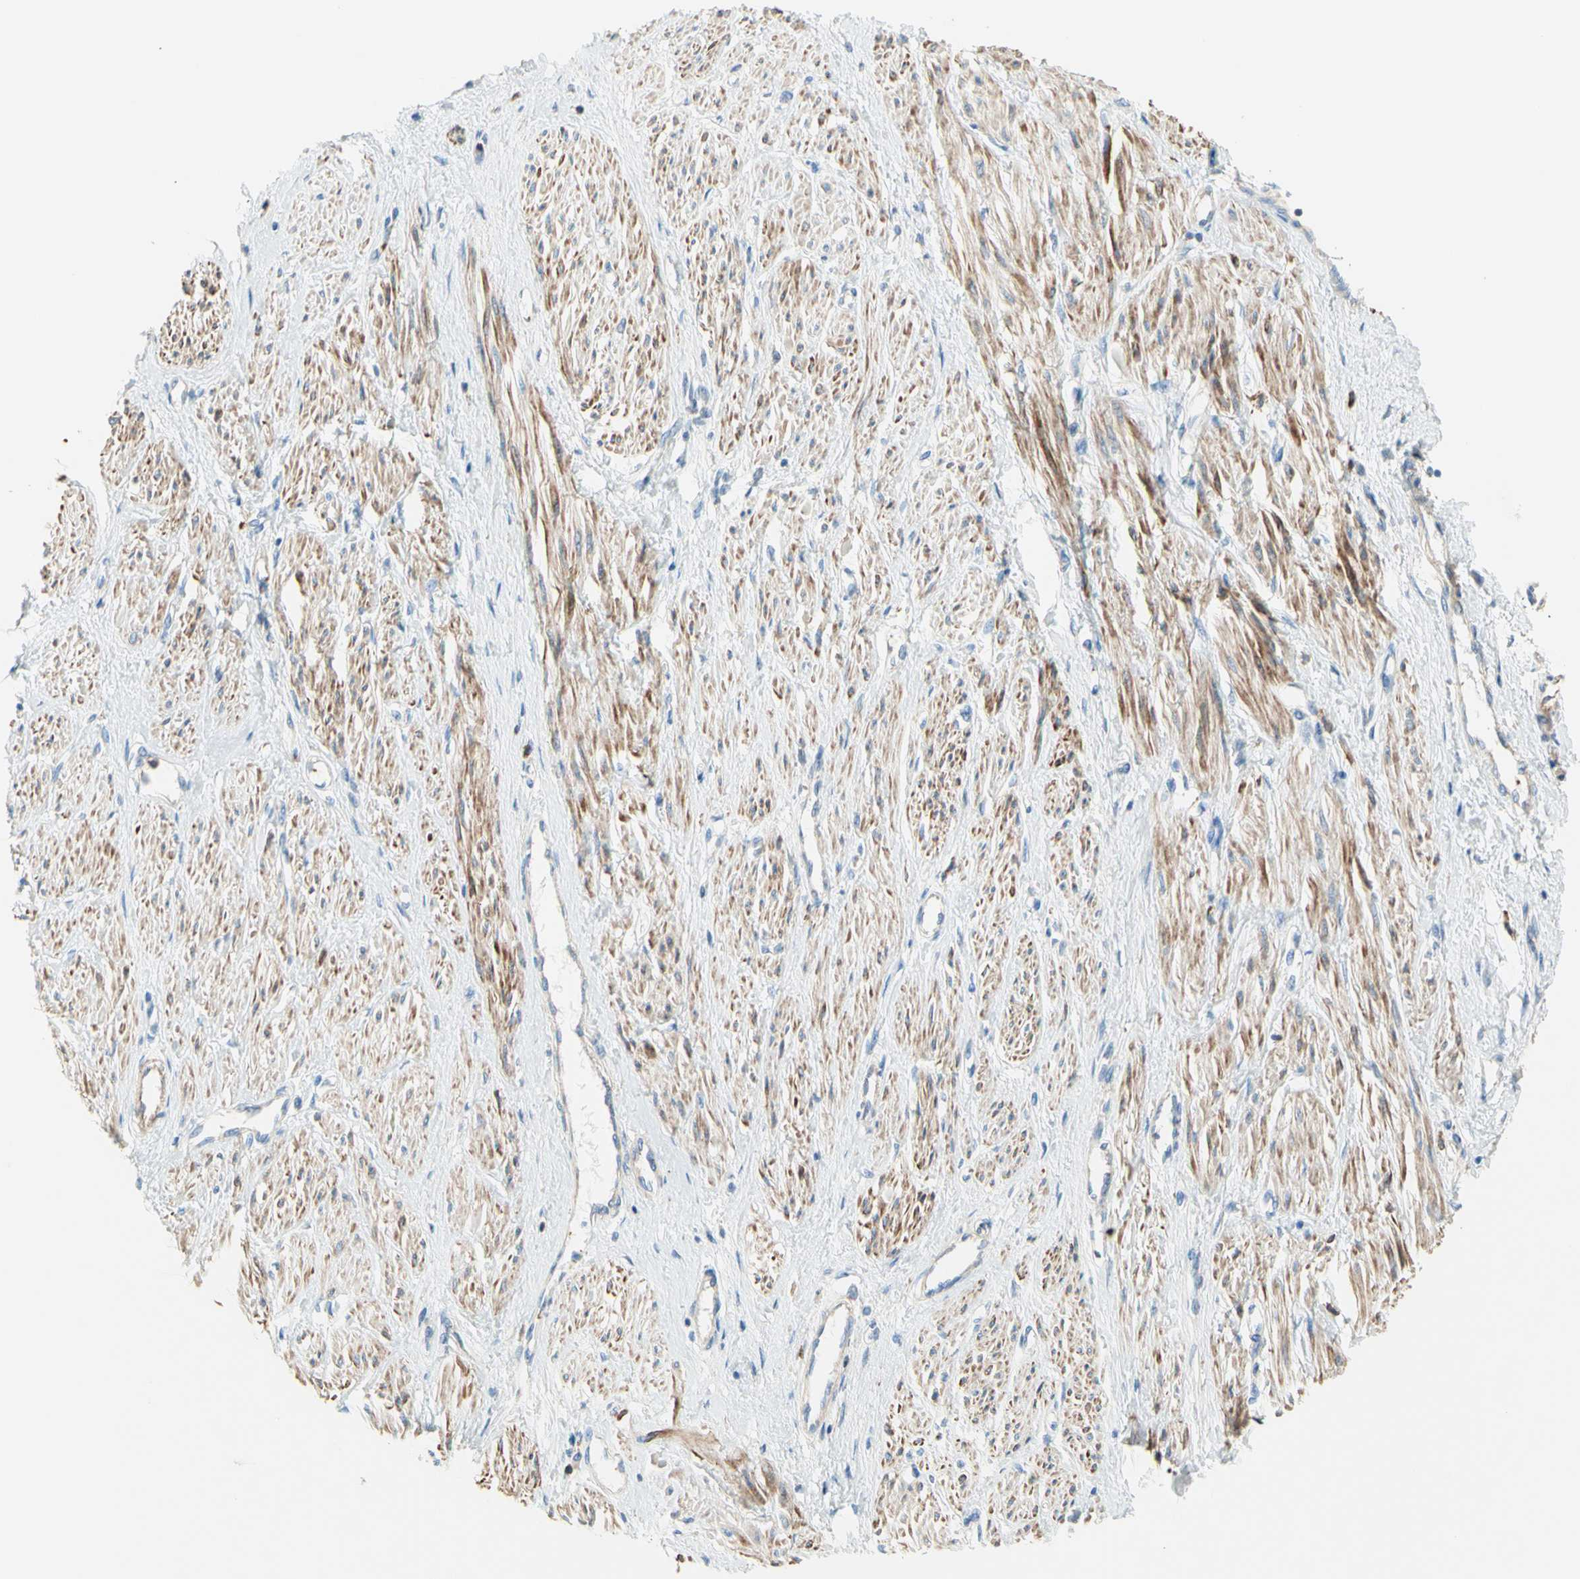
{"staining": {"intensity": "moderate", "quantity": ">75%", "location": "cytoplasmic/membranous"}, "tissue": "smooth muscle", "cell_type": "Smooth muscle cells", "image_type": "normal", "snomed": [{"axis": "morphology", "description": "Normal tissue, NOS"}, {"axis": "topography", "description": "Smooth muscle"}, {"axis": "topography", "description": "Uterus"}], "caption": "Smooth muscle cells exhibit medium levels of moderate cytoplasmic/membranous staining in approximately >75% of cells in unremarkable smooth muscle. (brown staining indicates protein expression, while blue staining denotes nuclei).", "gene": "SEMA4C", "patient": {"sex": "female", "age": 39}}